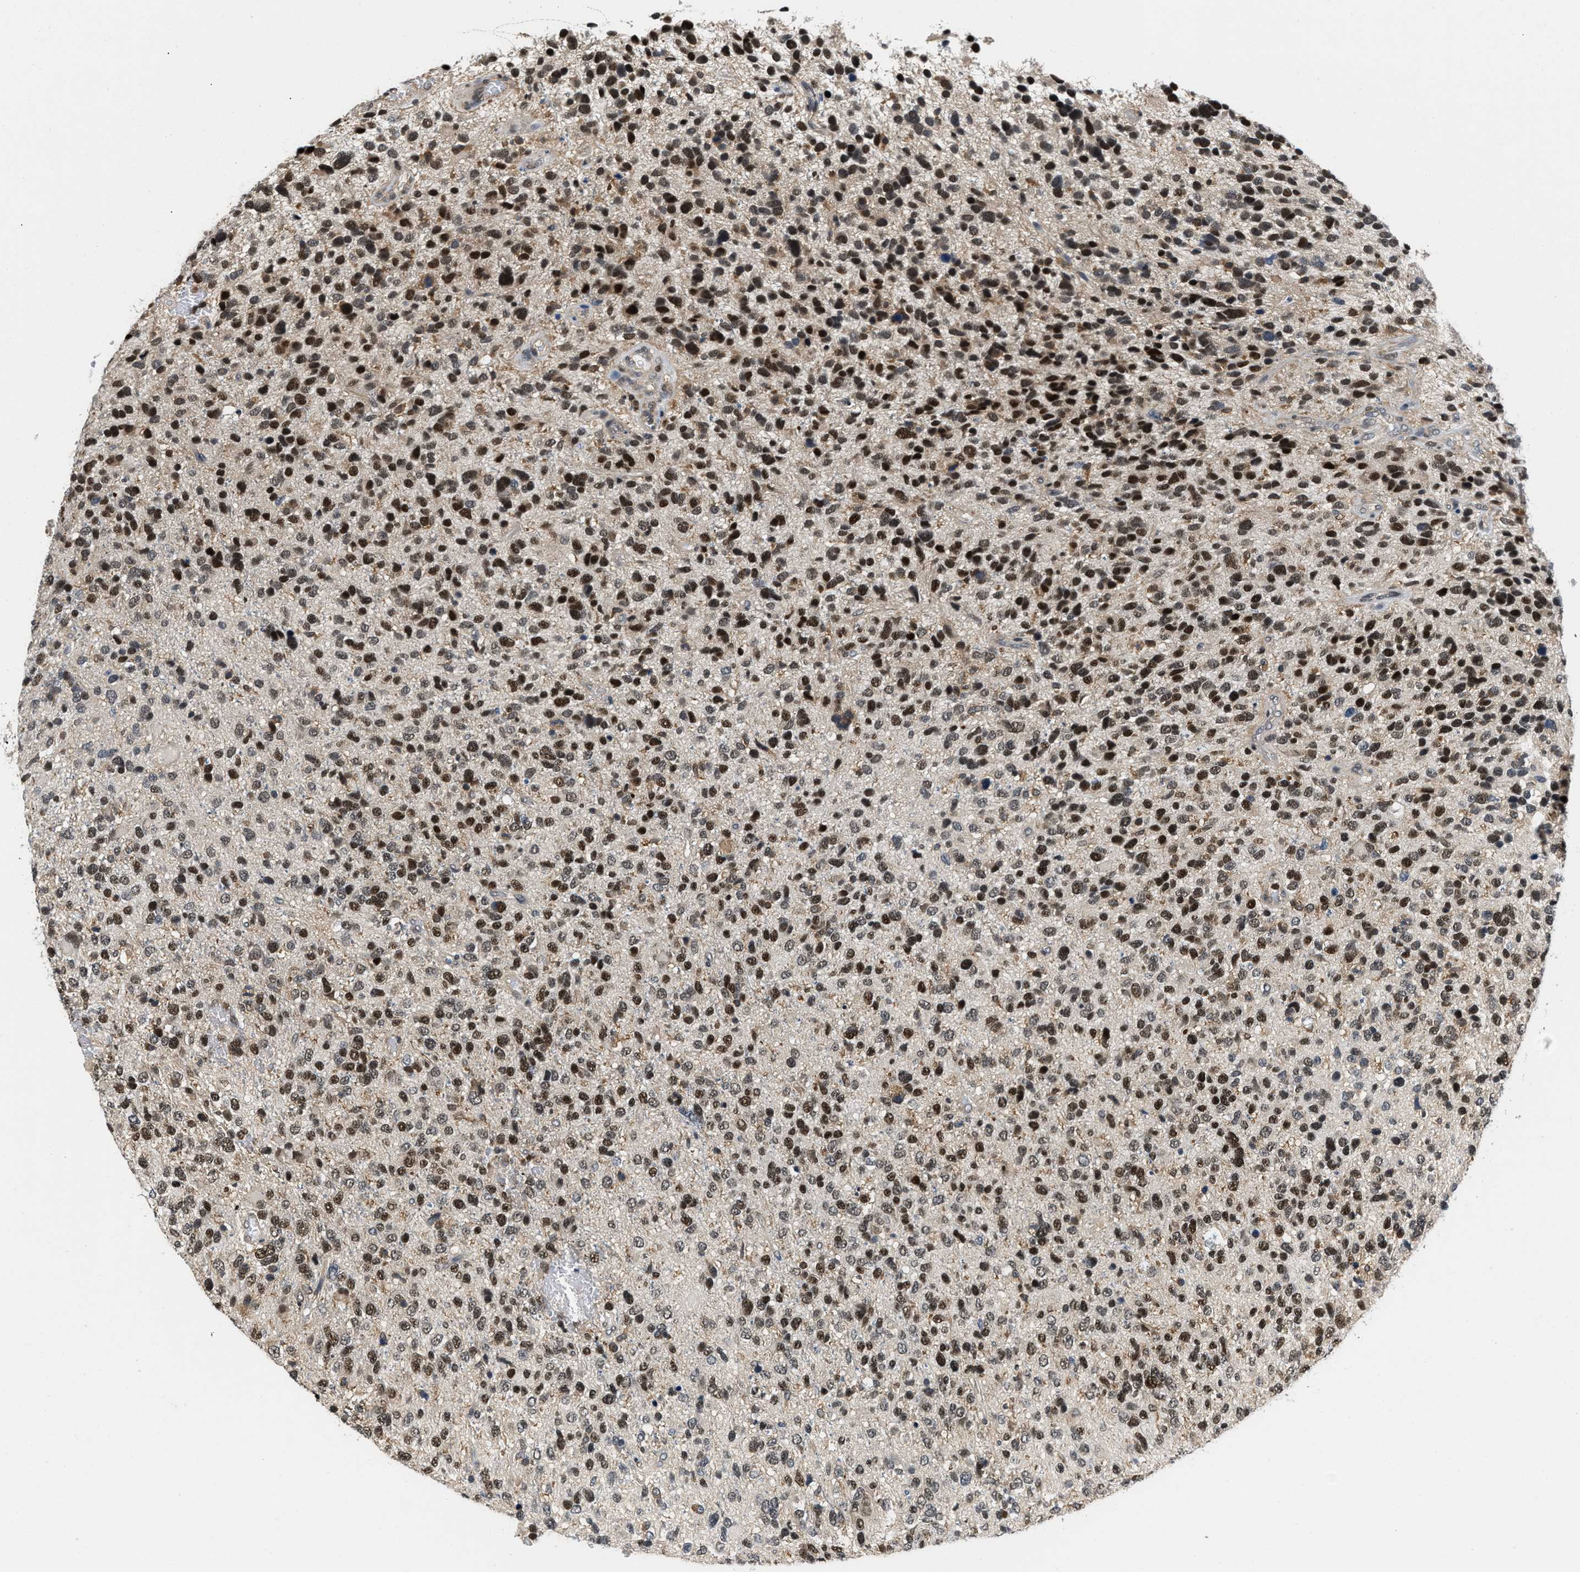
{"staining": {"intensity": "strong", "quantity": "25%-75%", "location": "nuclear"}, "tissue": "glioma", "cell_type": "Tumor cells", "image_type": "cancer", "snomed": [{"axis": "morphology", "description": "Glioma, malignant, High grade"}, {"axis": "topography", "description": "Brain"}], "caption": "Protein expression analysis of human malignant glioma (high-grade) reveals strong nuclear expression in approximately 25%-75% of tumor cells.", "gene": "ATF7IP", "patient": {"sex": "female", "age": 58}}